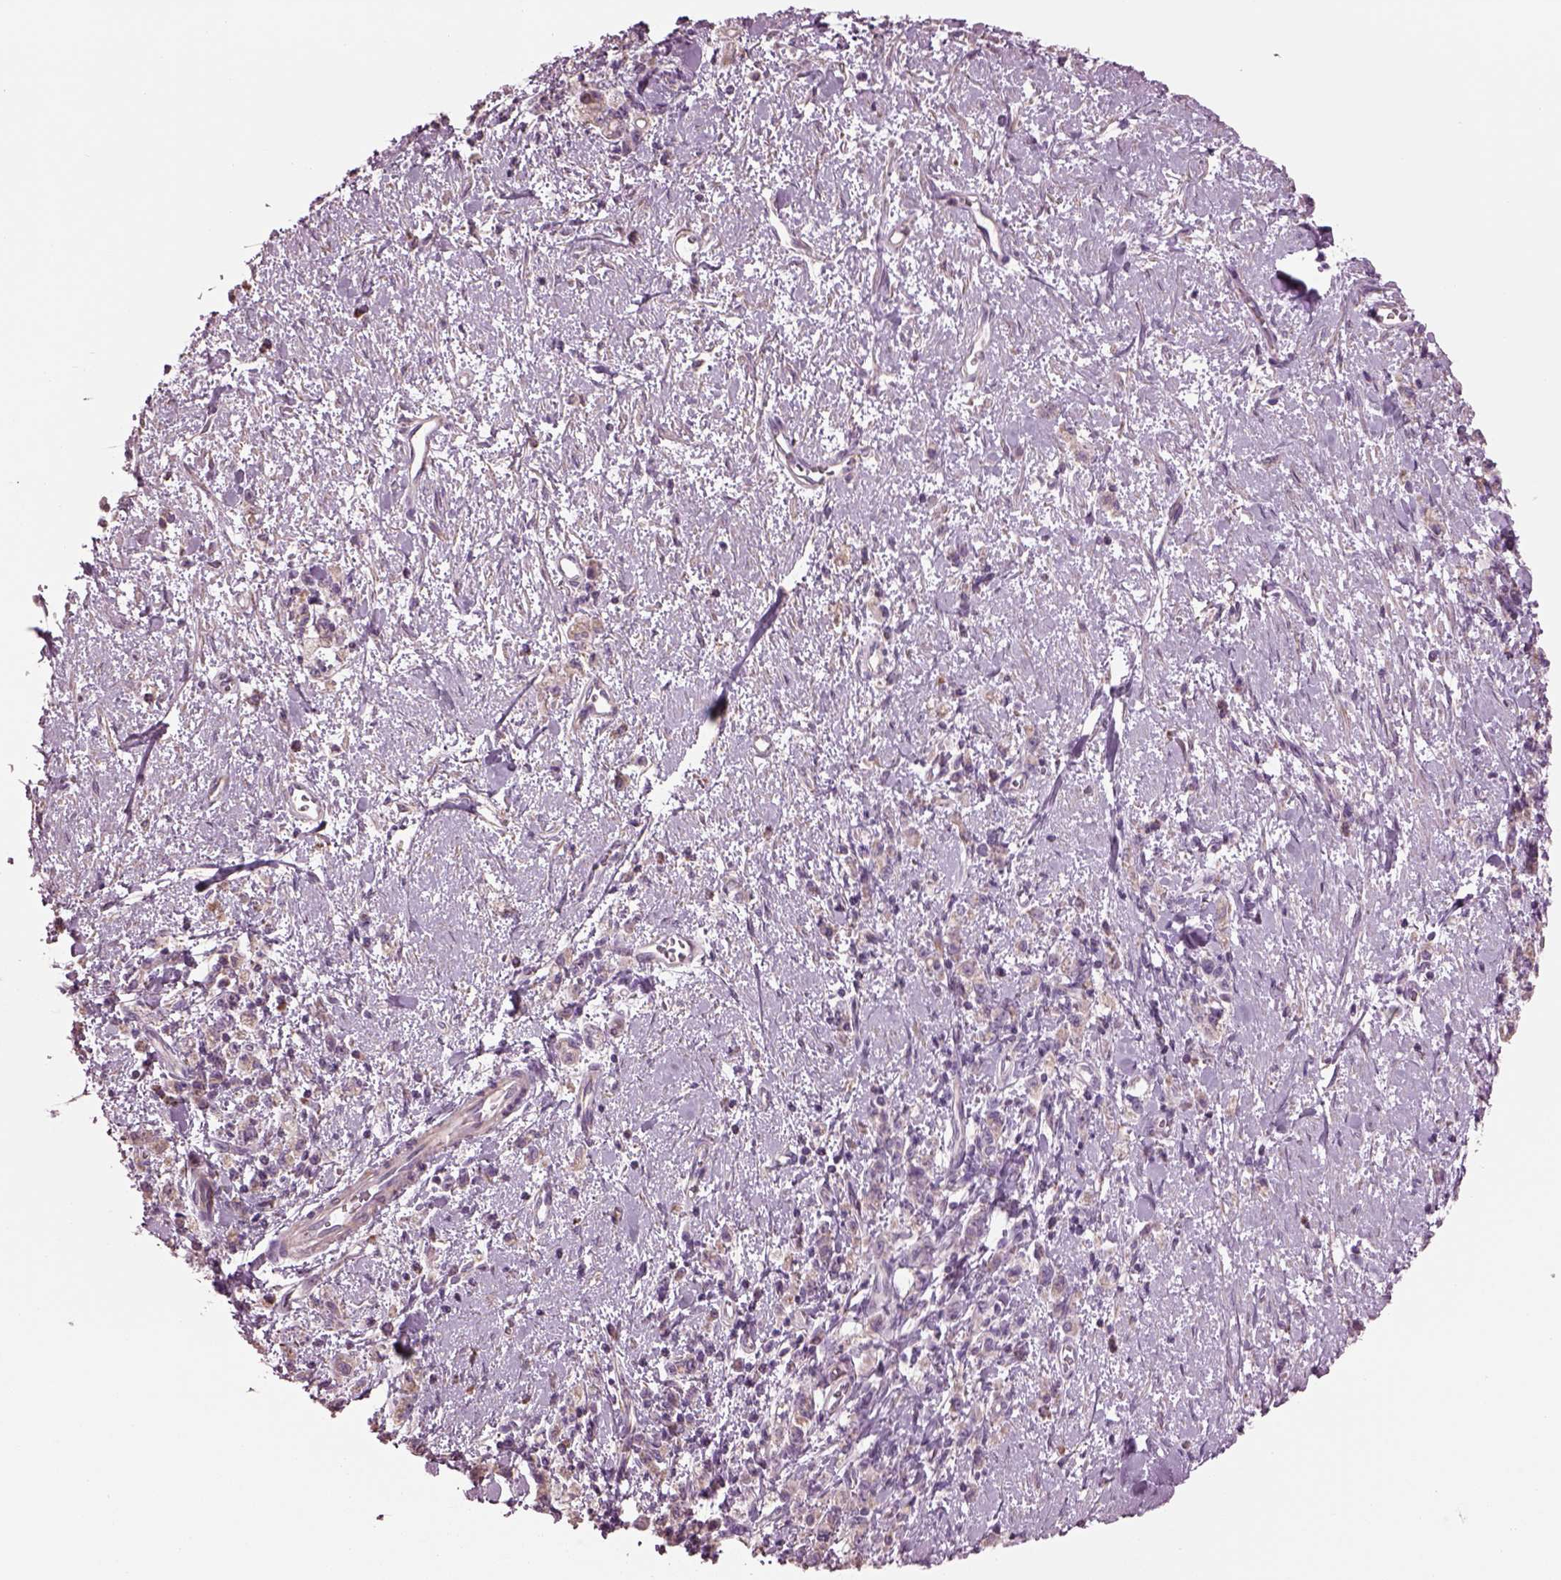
{"staining": {"intensity": "negative", "quantity": "none", "location": "none"}, "tissue": "stomach cancer", "cell_type": "Tumor cells", "image_type": "cancer", "snomed": [{"axis": "morphology", "description": "Adenocarcinoma, NOS"}, {"axis": "topography", "description": "Stomach"}], "caption": "Immunohistochemistry (IHC) of human stomach adenocarcinoma demonstrates no staining in tumor cells.", "gene": "SPATA7", "patient": {"sex": "male", "age": 77}}